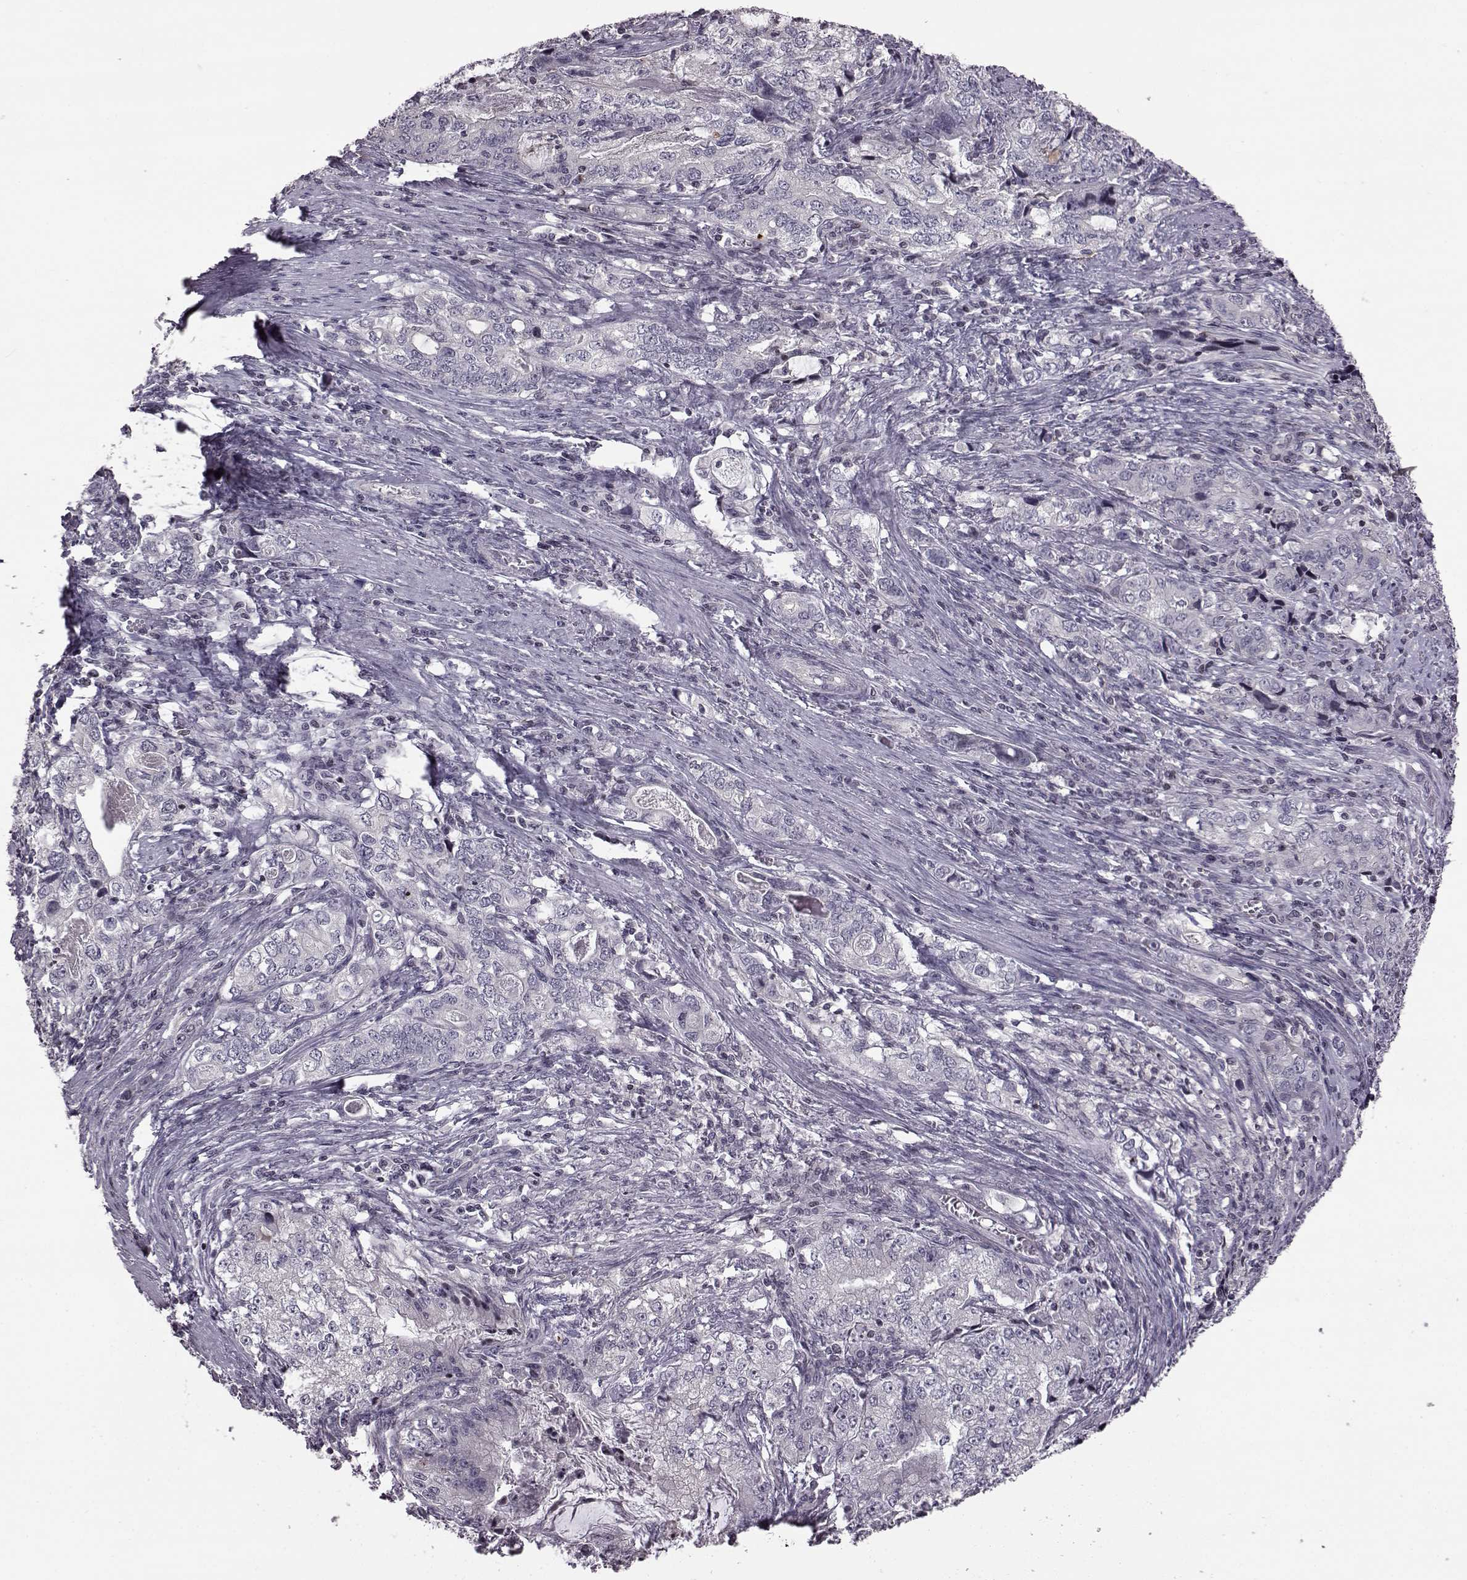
{"staining": {"intensity": "negative", "quantity": "none", "location": "none"}, "tissue": "stomach cancer", "cell_type": "Tumor cells", "image_type": "cancer", "snomed": [{"axis": "morphology", "description": "Adenocarcinoma, NOS"}, {"axis": "topography", "description": "Stomach, lower"}], "caption": "Image shows no significant protein expression in tumor cells of stomach cancer (adenocarcinoma).", "gene": "GAL", "patient": {"sex": "female", "age": 72}}